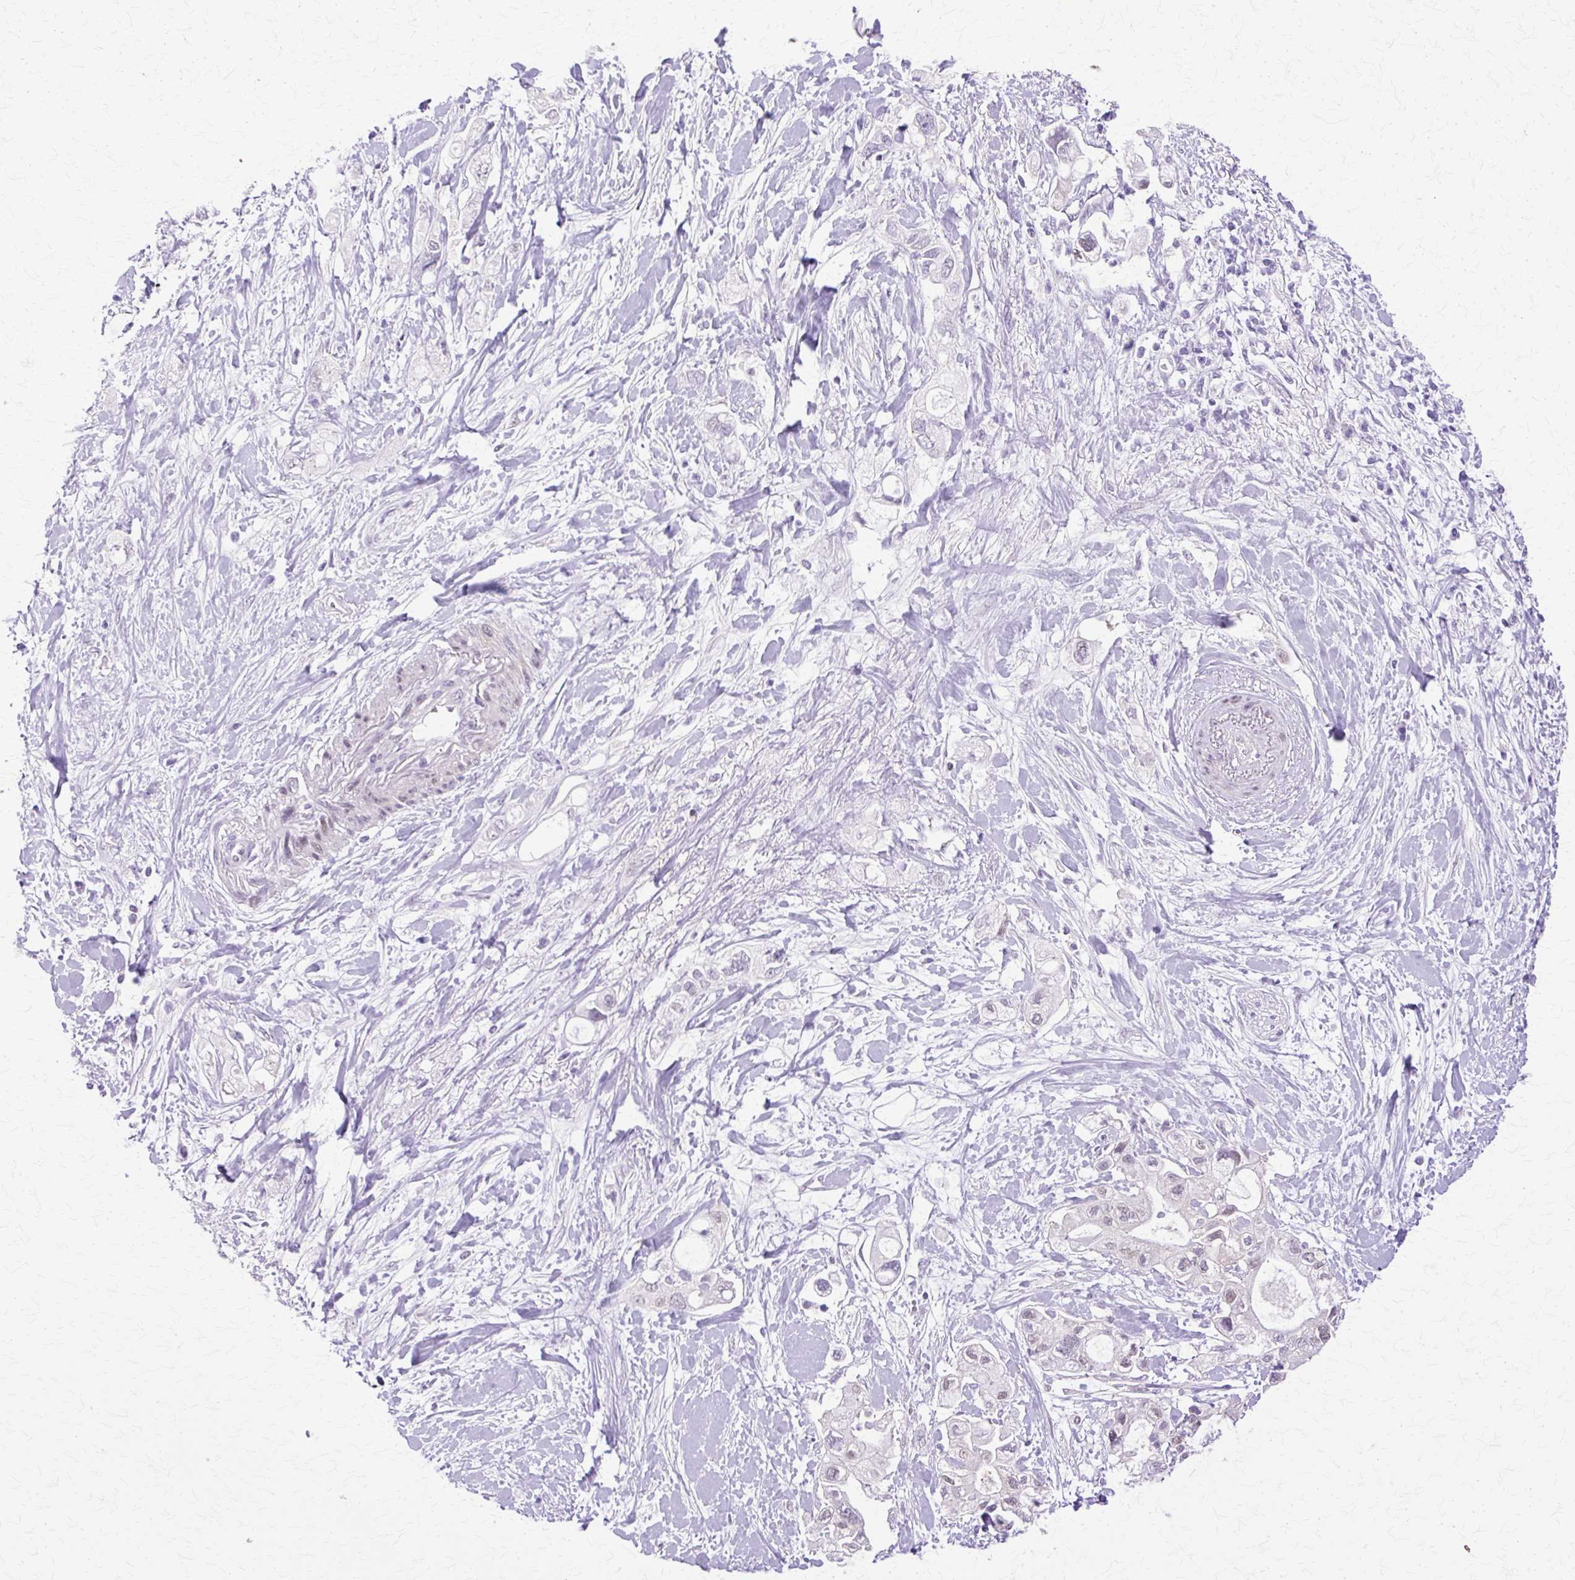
{"staining": {"intensity": "negative", "quantity": "none", "location": "none"}, "tissue": "pancreatic cancer", "cell_type": "Tumor cells", "image_type": "cancer", "snomed": [{"axis": "morphology", "description": "Adenocarcinoma, NOS"}, {"axis": "topography", "description": "Pancreas"}], "caption": "High power microscopy histopathology image of an IHC image of pancreatic cancer, revealing no significant positivity in tumor cells.", "gene": "HSPA8", "patient": {"sex": "female", "age": 56}}